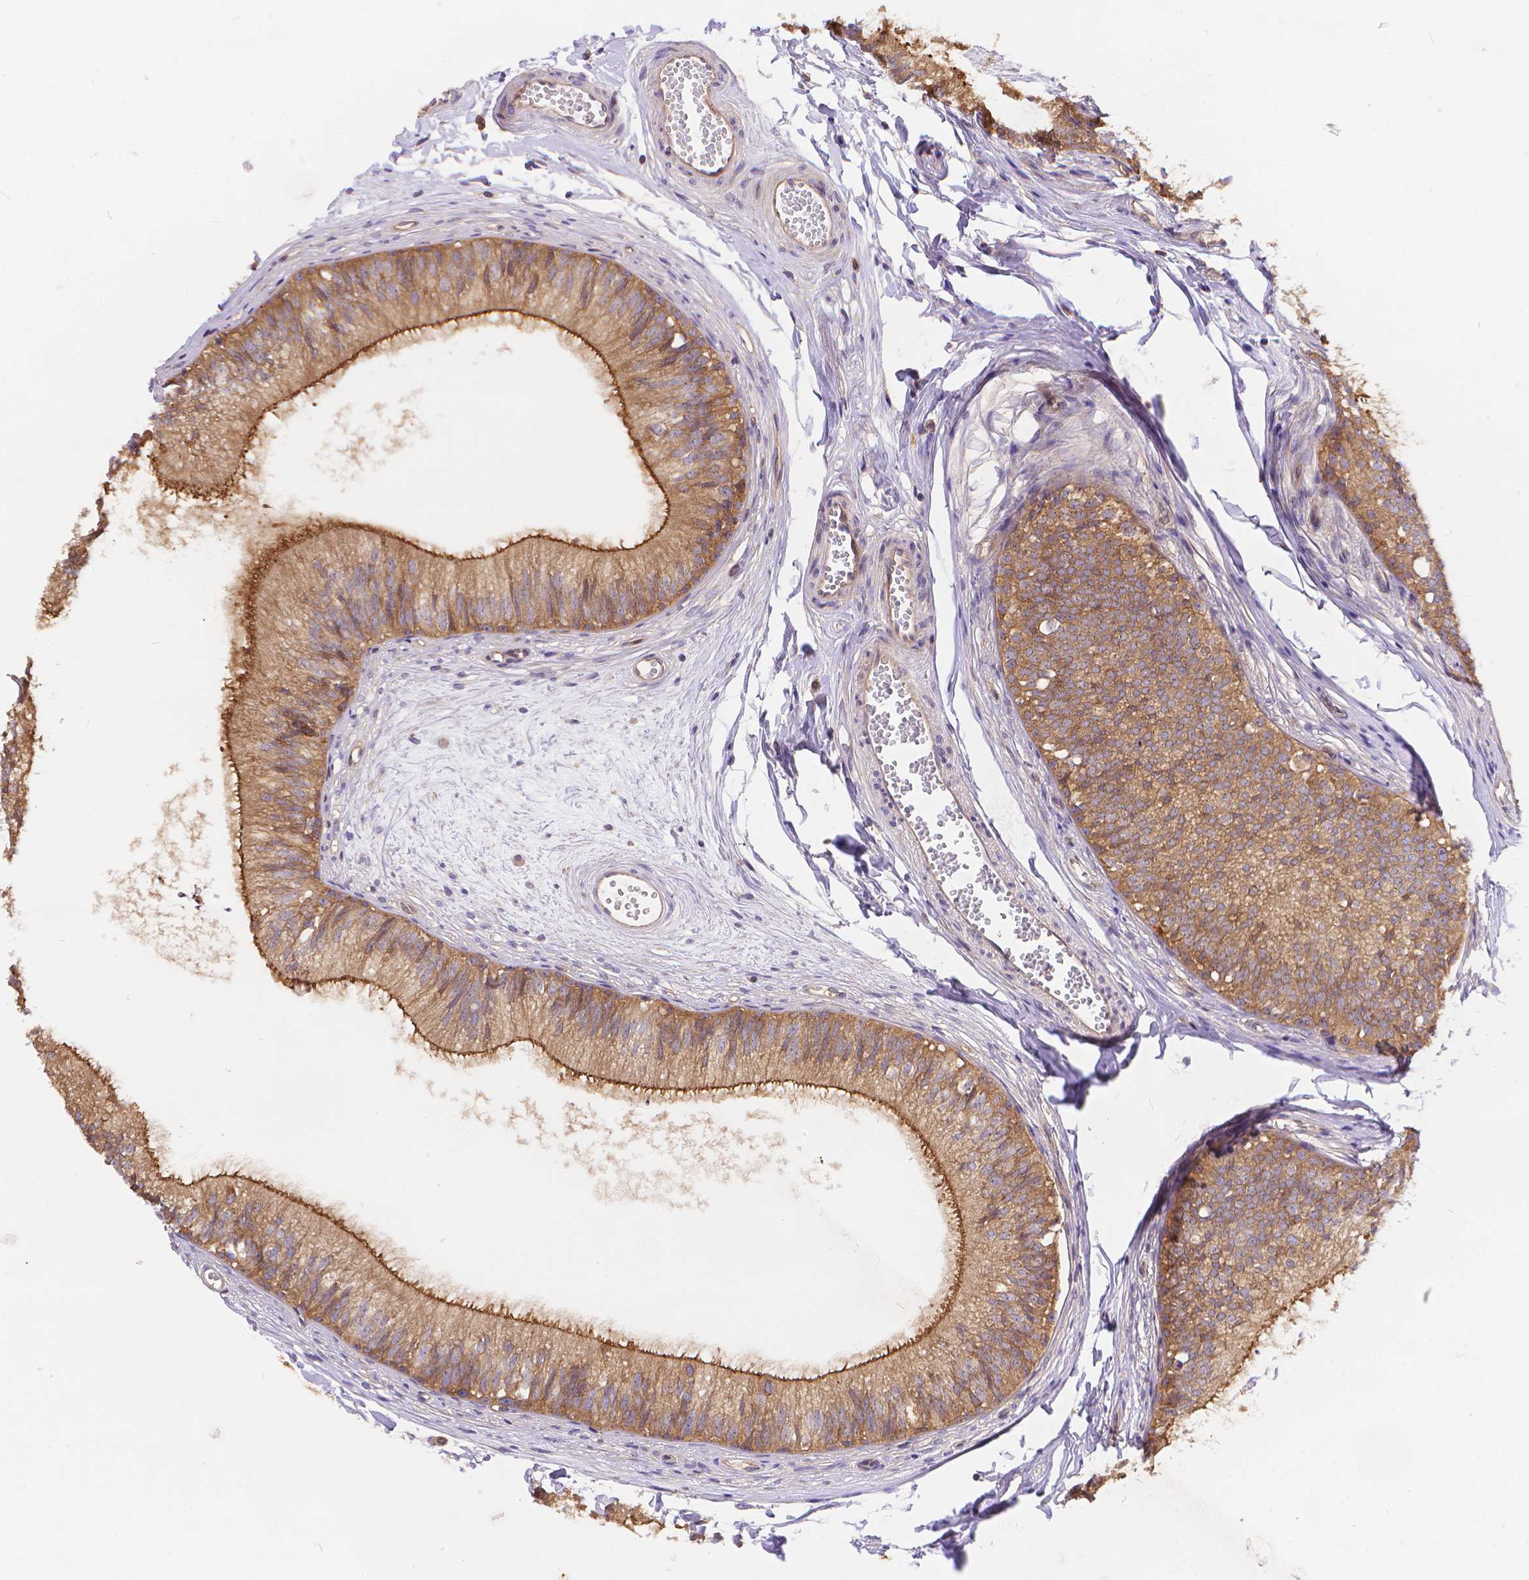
{"staining": {"intensity": "strong", "quantity": ">75%", "location": "cytoplasmic/membranous"}, "tissue": "epididymis", "cell_type": "Glandular cells", "image_type": "normal", "snomed": [{"axis": "morphology", "description": "Normal tissue, NOS"}, {"axis": "topography", "description": "Epididymis"}], "caption": "Human epididymis stained with a brown dye reveals strong cytoplasmic/membranous positive expression in about >75% of glandular cells.", "gene": "ARAP1", "patient": {"sex": "male", "age": 29}}